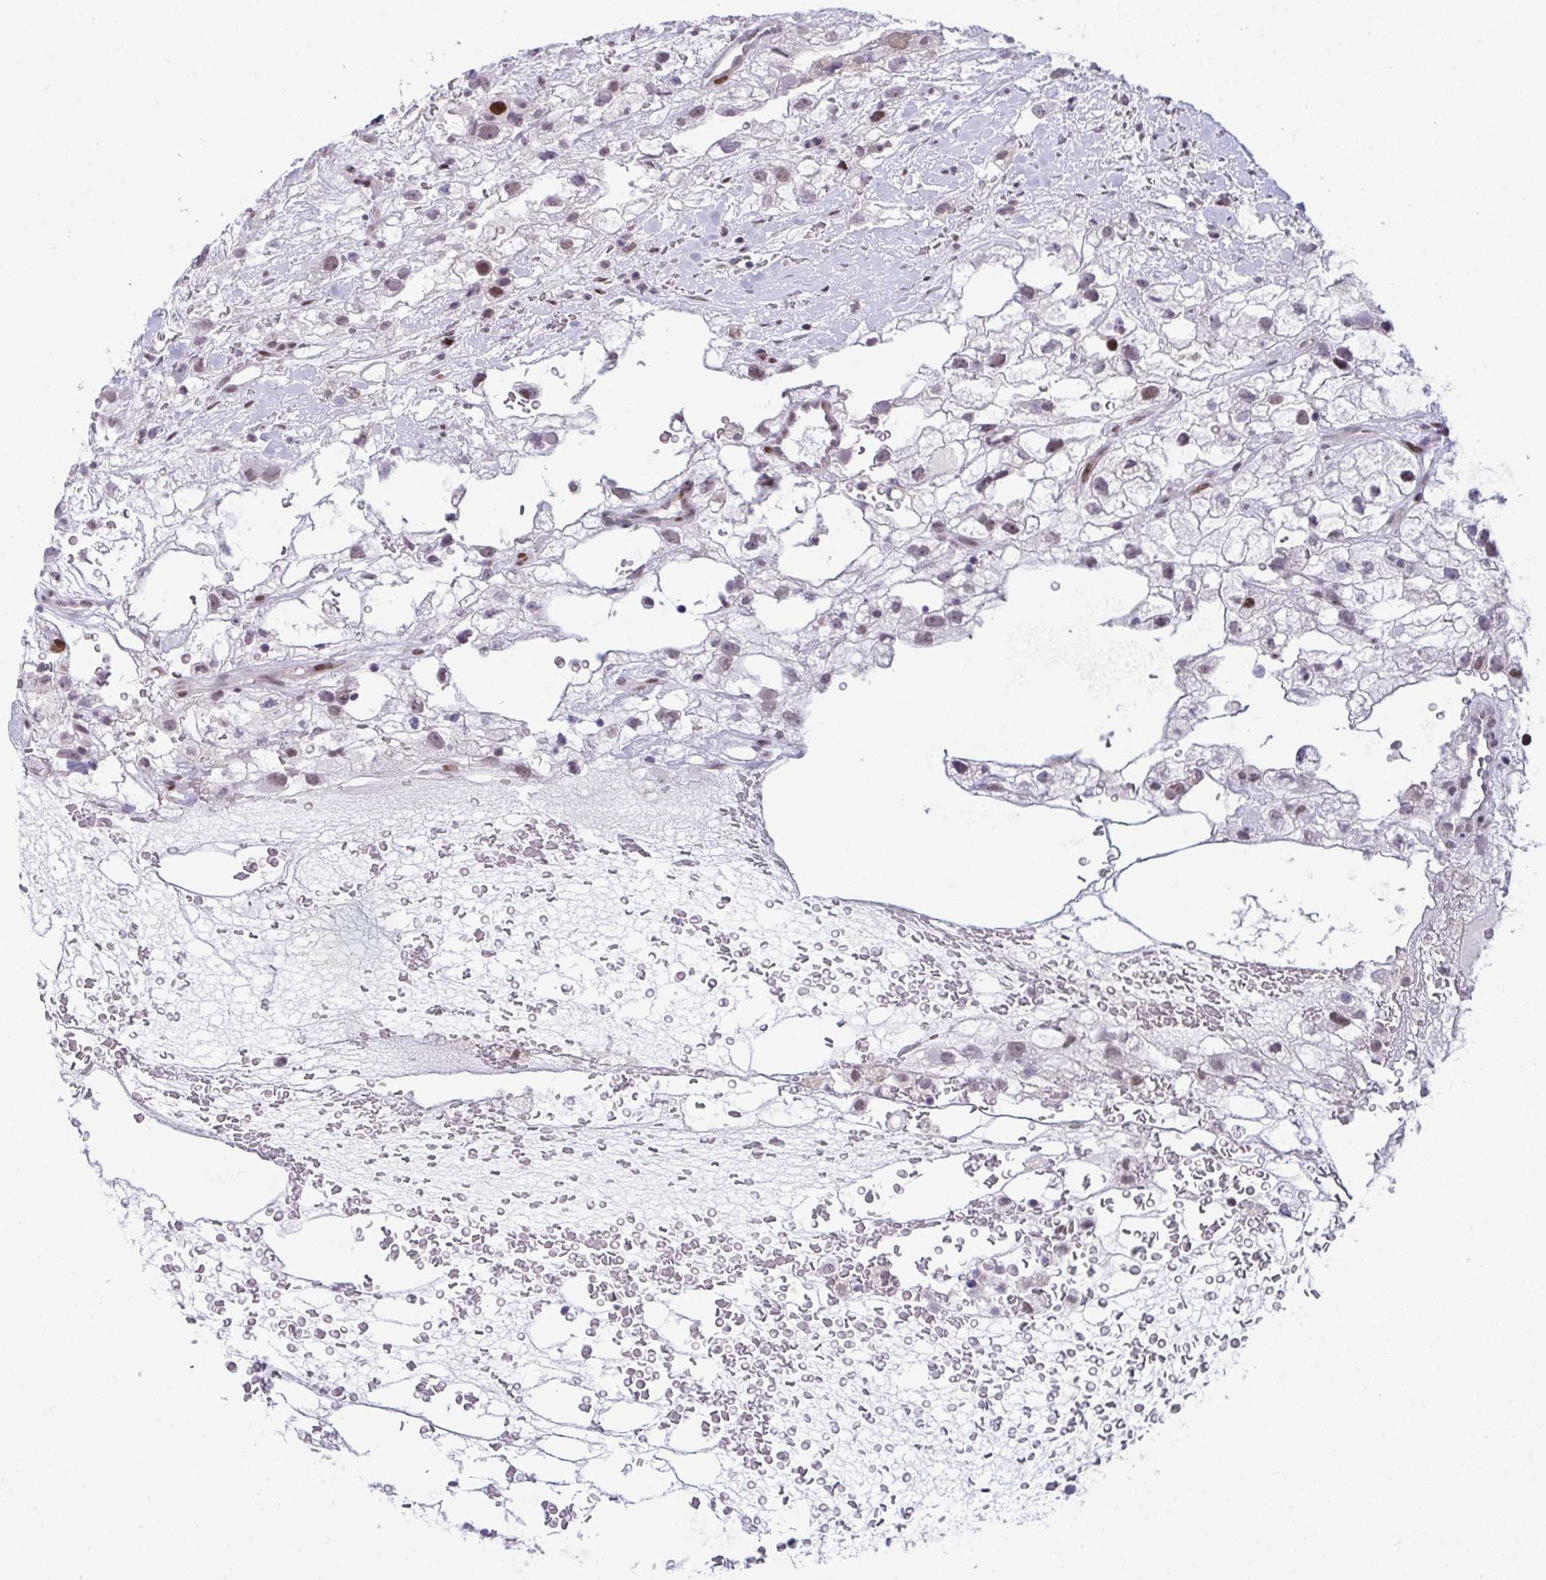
{"staining": {"intensity": "moderate", "quantity": ">75%", "location": "nuclear"}, "tissue": "renal cancer", "cell_type": "Tumor cells", "image_type": "cancer", "snomed": [{"axis": "morphology", "description": "Adenocarcinoma, NOS"}, {"axis": "topography", "description": "Kidney"}], "caption": "IHC of adenocarcinoma (renal) shows medium levels of moderate nuclear staining in approximately >75% of tumor cells.", "gene": "ZFHX3", "patient": {"sex": "male", "age": 59}}